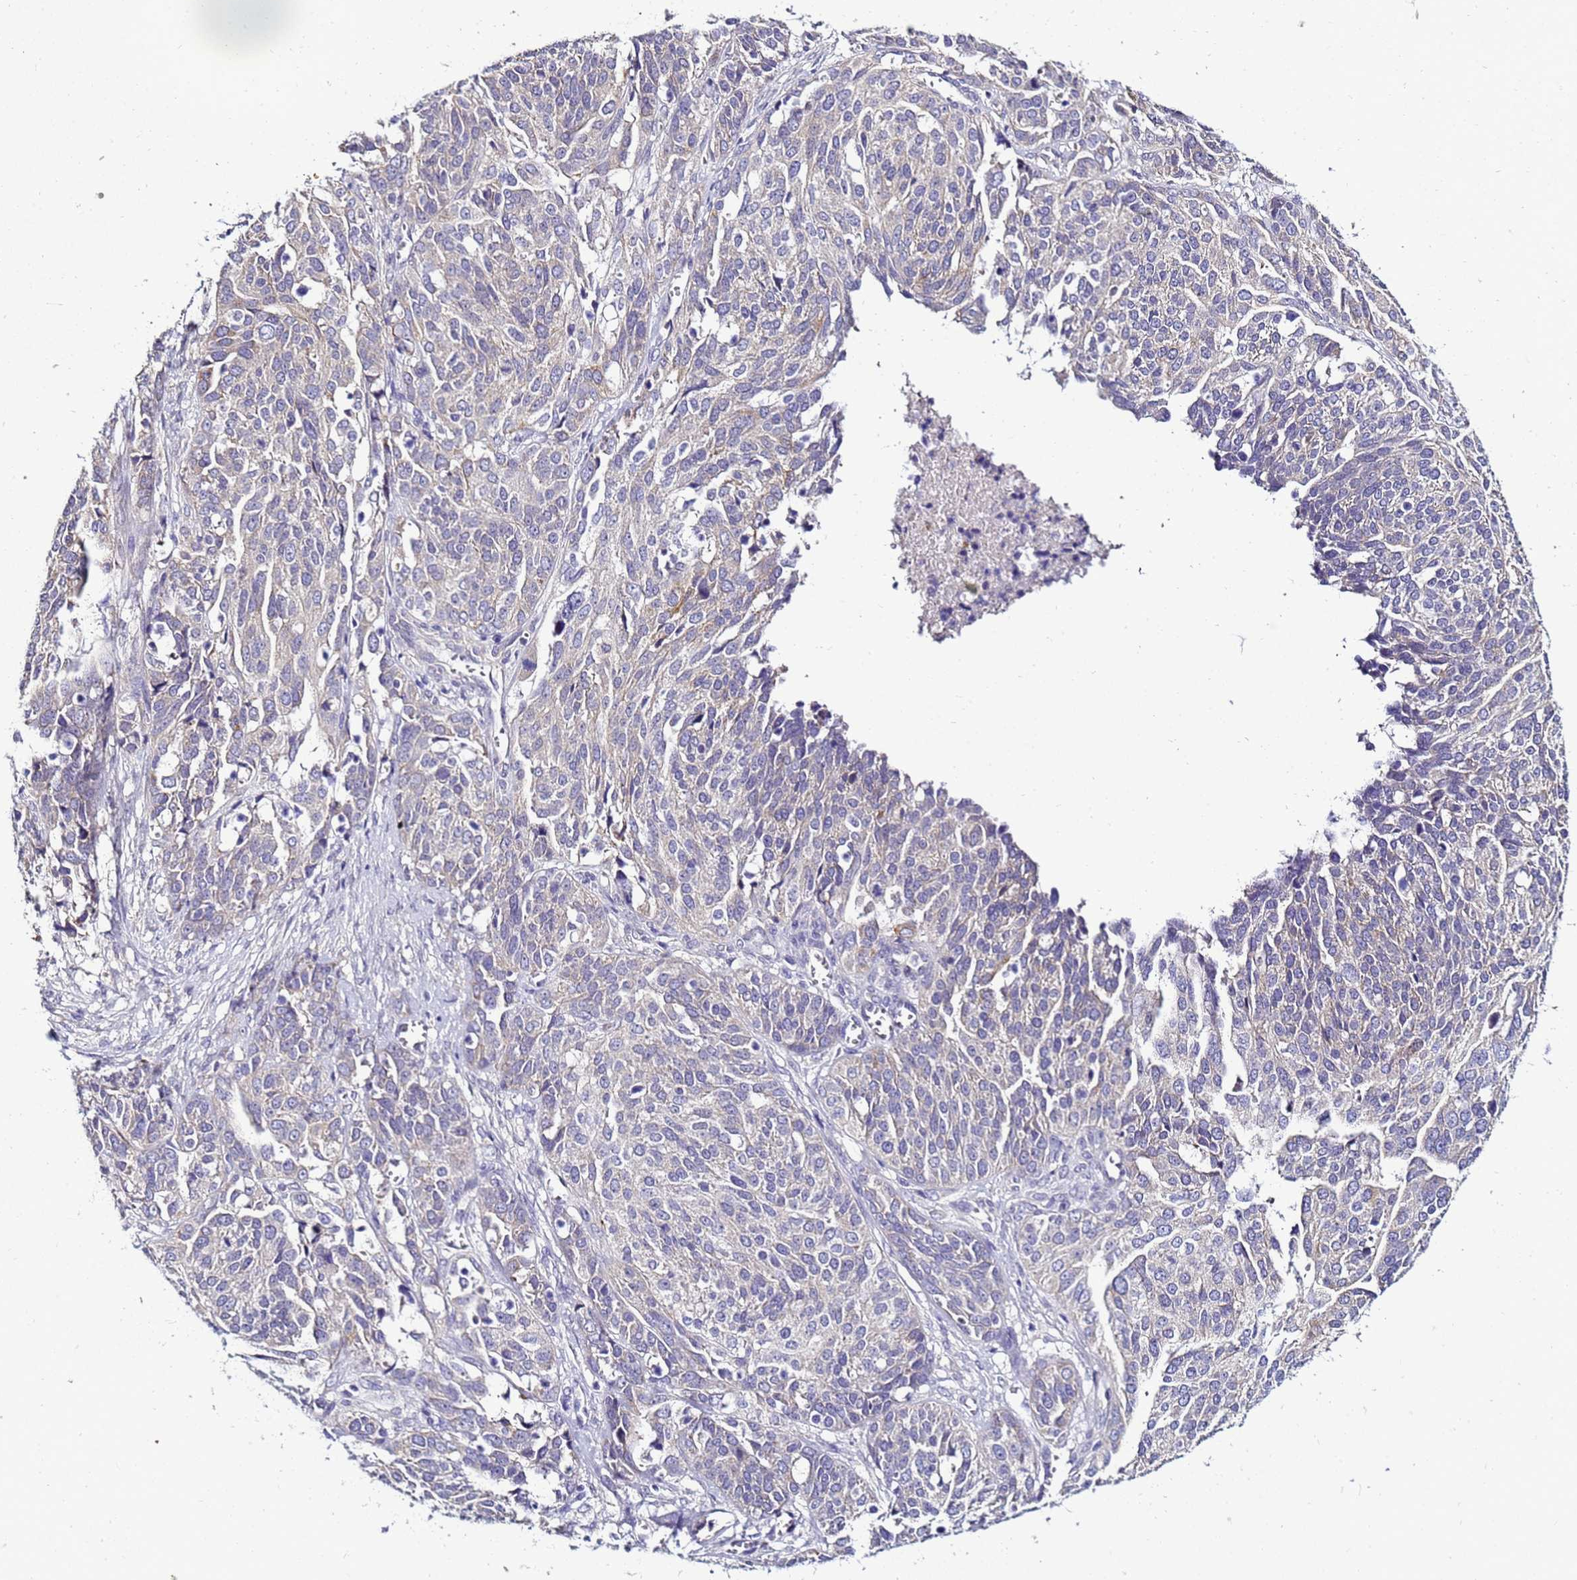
{"staining": {"intensity": "negative", "quantity": "none", "location": "none"}, "tissue": "ovarian cancer", "cell_type": "Tumor cells", "image_type": "cancer", "snomed": [{"axis": "morphology", "description": "Cystadenocarcinoma, serous, NOS"}, {"axis": "topography", "description": "Ovary"}], "caption": "Tumor cells show no significant expression in ovarian cancer (serous cystadenocarcinoma).", "gene": "FAM166B", "patient": {"sex": "female", "age": 44}}